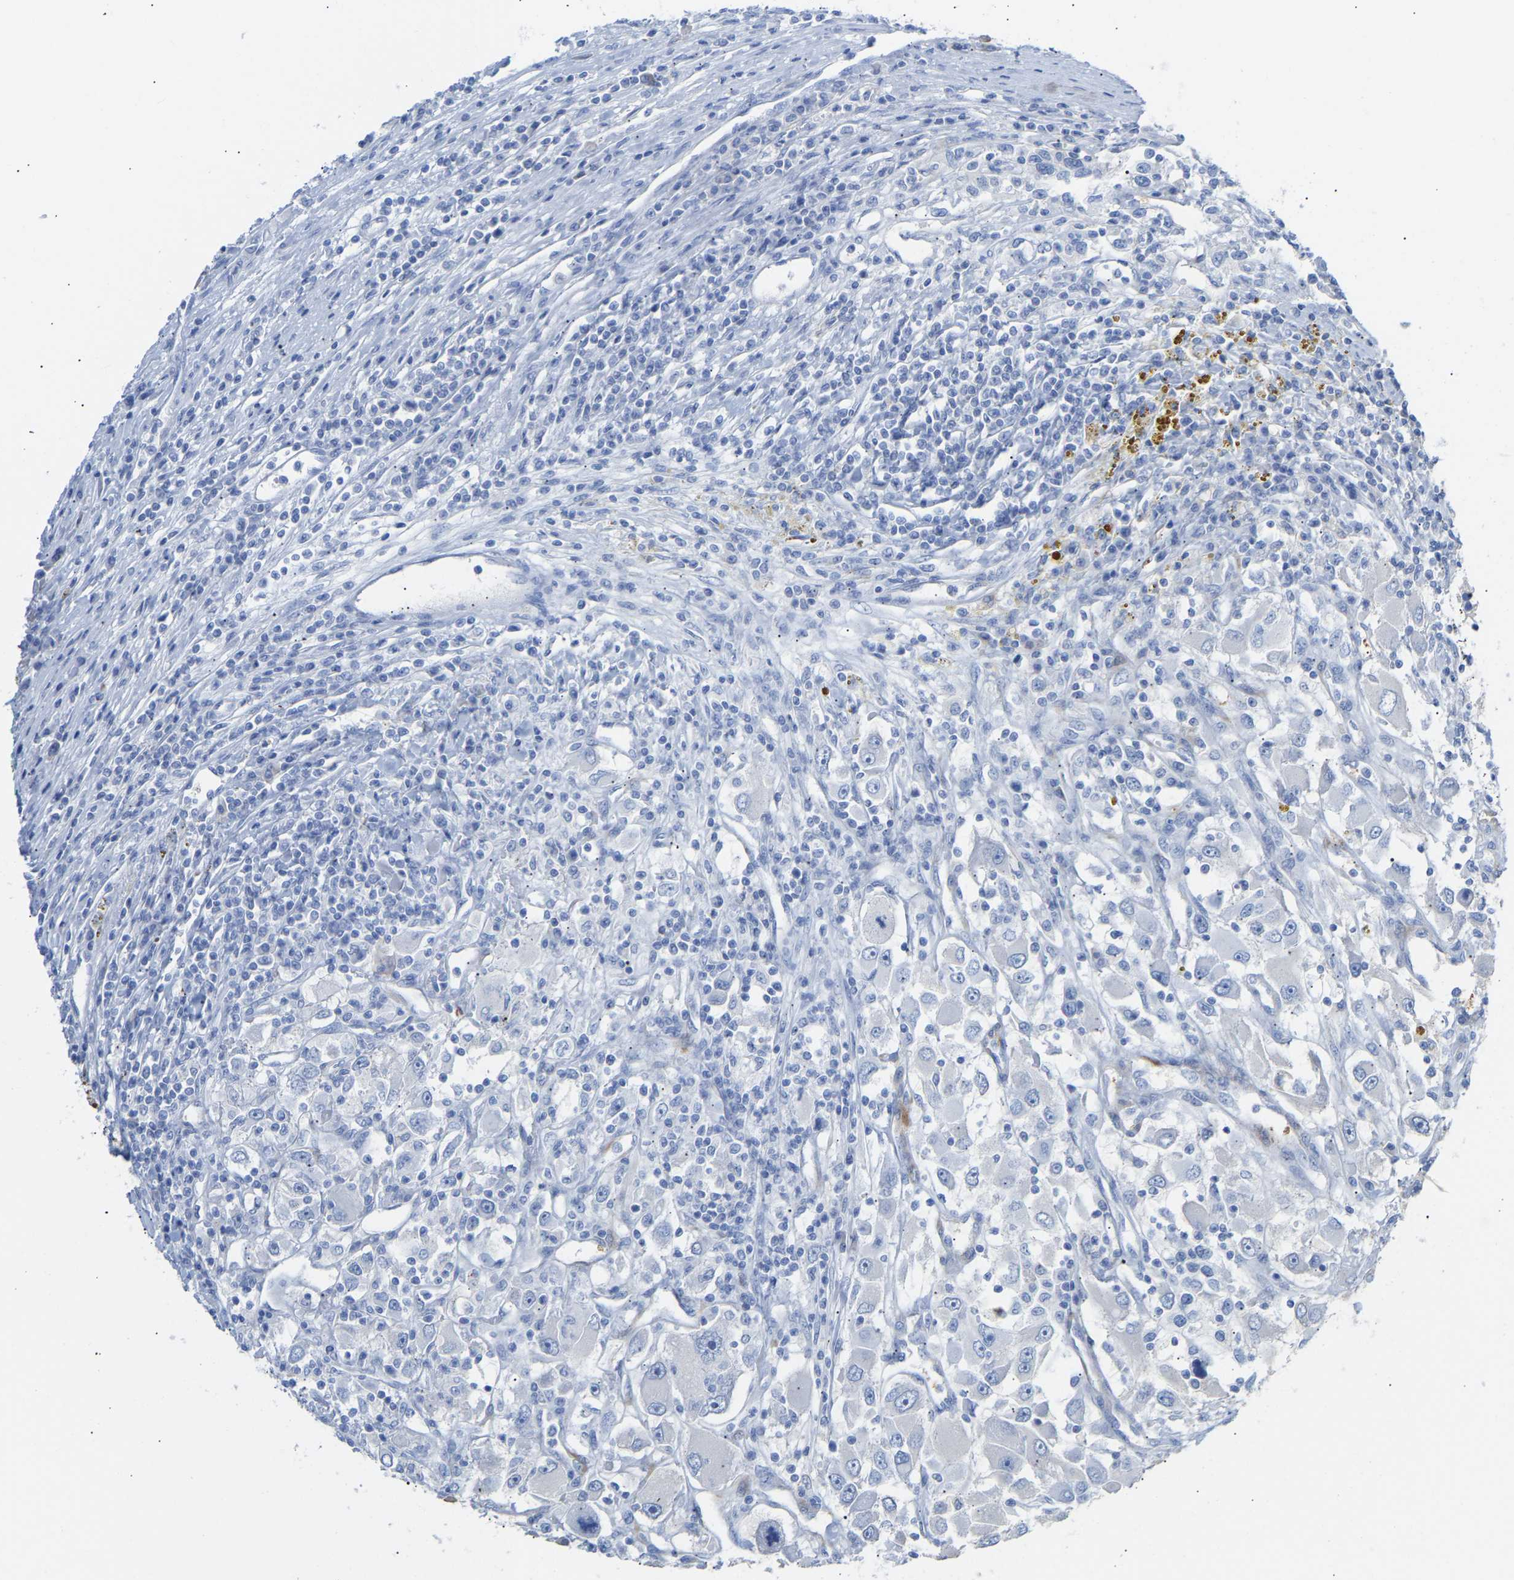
{"staining": {"intensity": "negative", "quantity": "none", "location": "none"}, "tissue": "renal cancer", "cell_type": "Tumor cells", "image_type": "cancer", "snomed": [{"axis": "morphology", "description": "Adenocarcinoma, NOS"}, {"axis": "topography", "description": "Kidney"}], "caption": "Immunohistochemical staining of human renal adenocarcinoma demonstrates no significant staining in tumor cells.", "gene": "AMPH", "patient": {"sex": "female", "age": 52}}